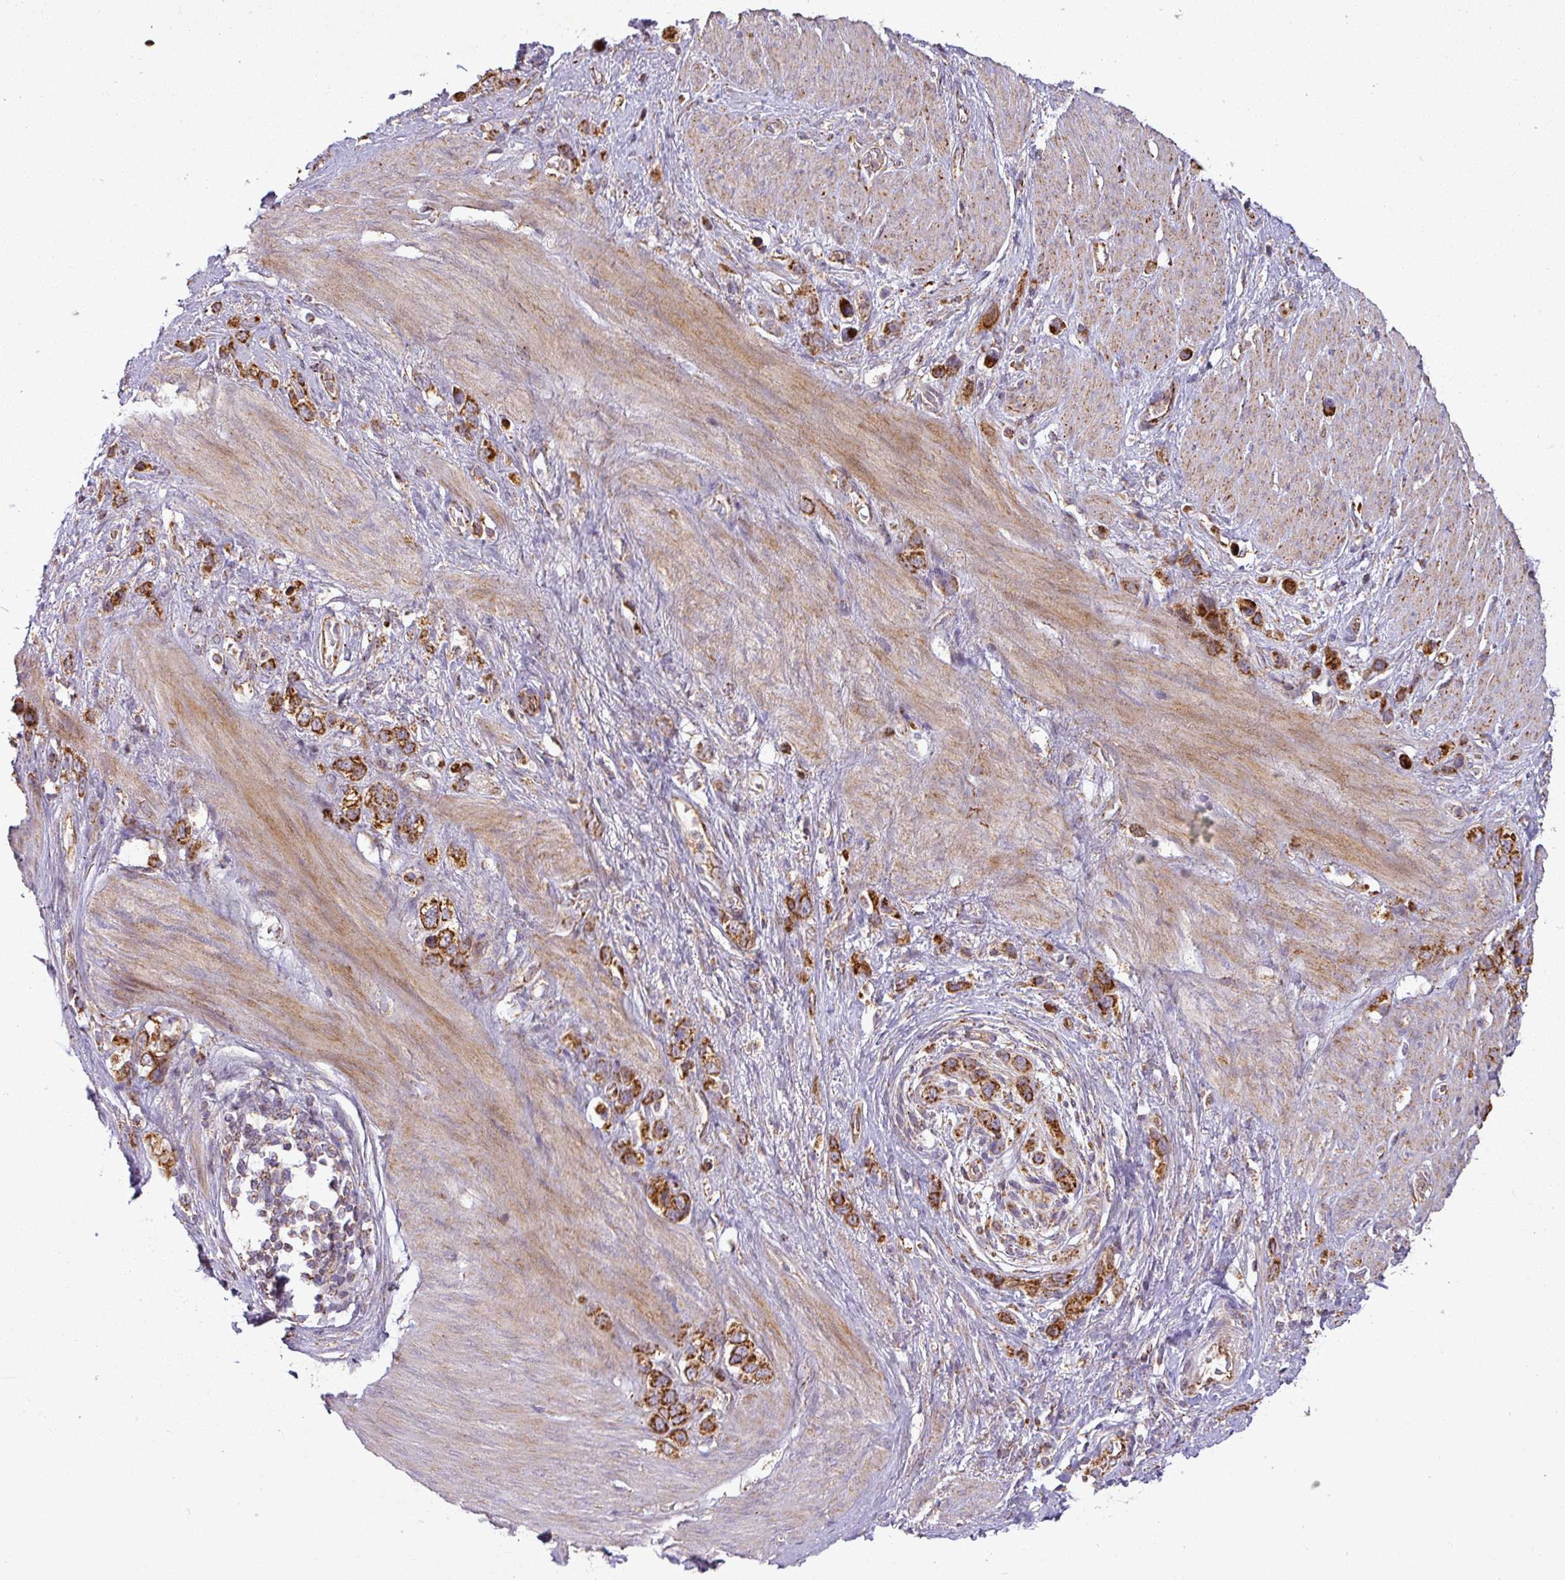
{"staining": {"intensity": "strong", "quantity": ">75%", "location": "cytoplasmic/membranous"}, "tissue": "stomach cancer", "cell_type": "Tumor cells", "image_type": "cancer", "snomed": [{"axis": "morphology", "description": "Adenocarcinoma, NOS"}, {"axis": "topography", "description": "Stomach"}], "caption": "Protein analysis of stomach cancer tissue exhibits strong cytoplasmic/membranous expression in about >75% of tumor cells.", "gene": "GPD2", "patient": {"sex": "female", "age": 65}}